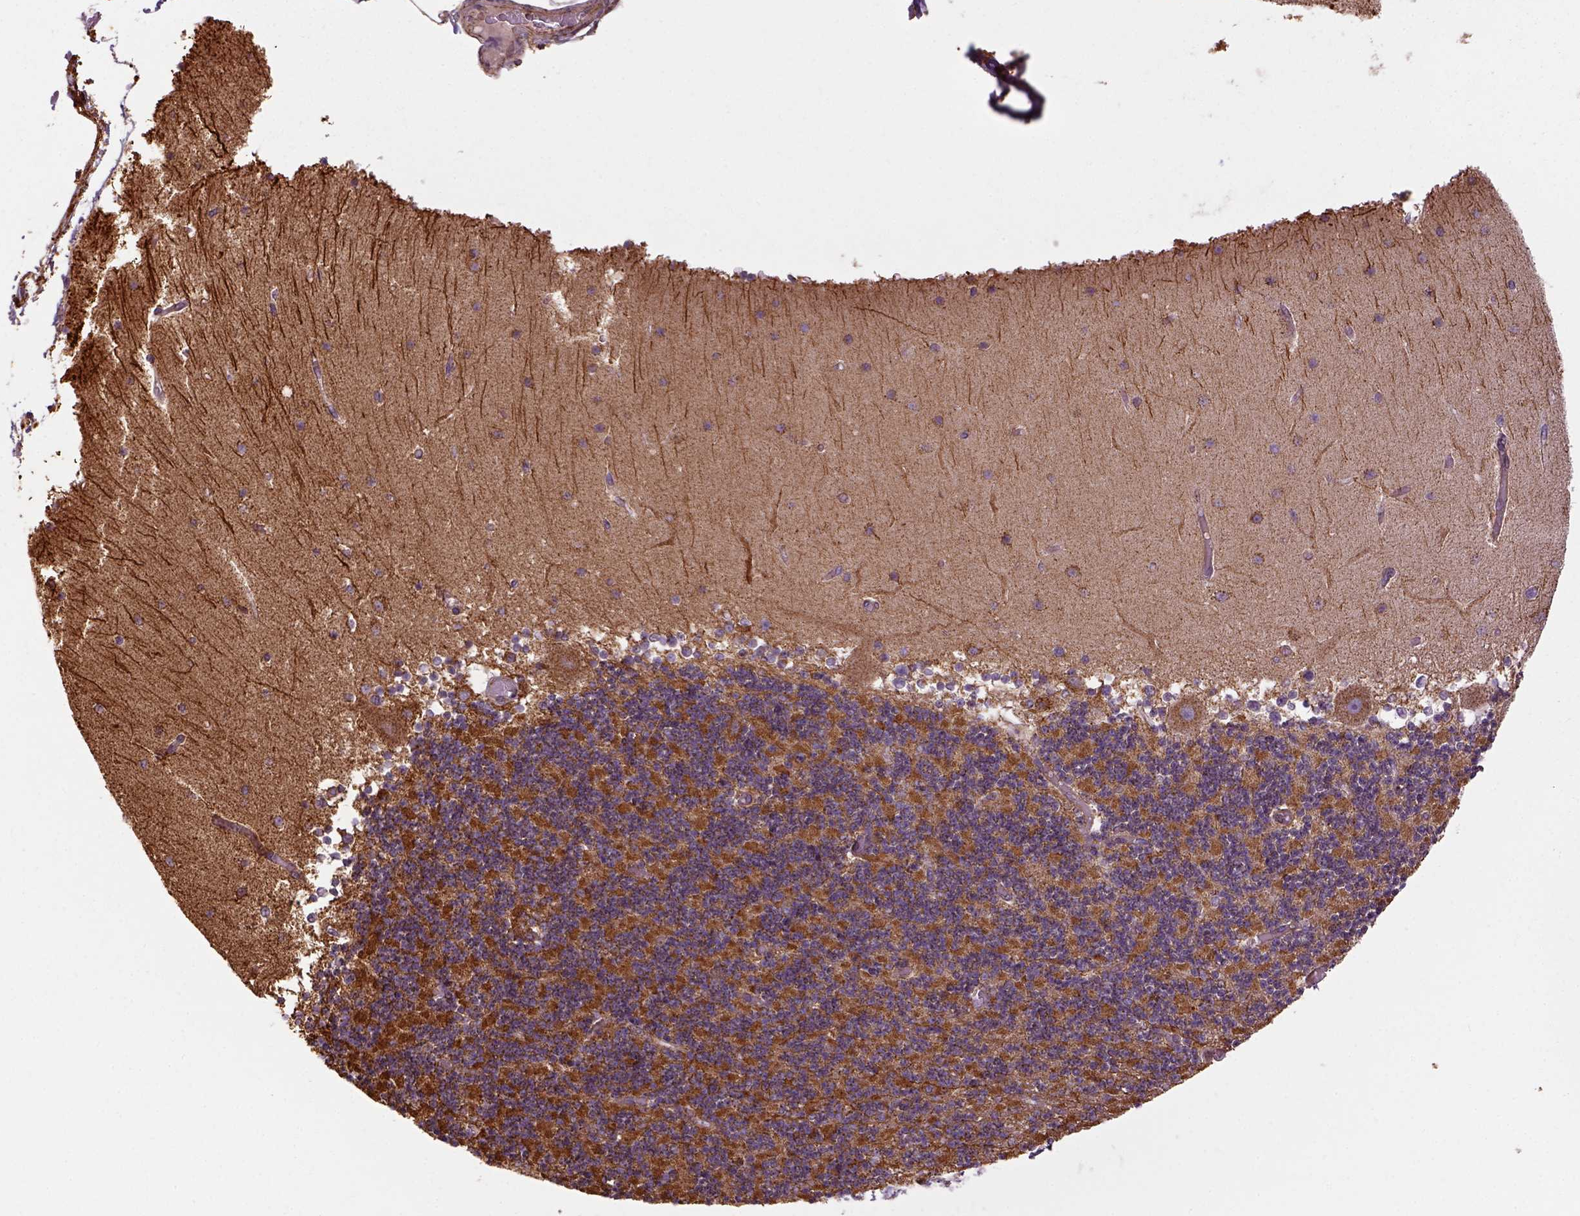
{"staining": {"intensity": "strong", "quantity": ">75%", "location": "cytoplasmic/membranous"}, "tissue": "cerebellum", "cell_type": "Cells in granular layer", "image_type": "normal", "snomed": [{"axis": "morphology", "description": "Normal tissue, NOS"}, {"axis": "topography", "description": "Cerebellum"}], "caption": "Protein expression analysis of benign cerebellum demonstrates strong cytoplasmic/membranous staining in about >75% of cells in granular layer. (DAB IHC, brown staining for protein, blue staining for nuclei).", "gene": "MAPK8IP3", "patient": {"sex": "female", "age": 28}}